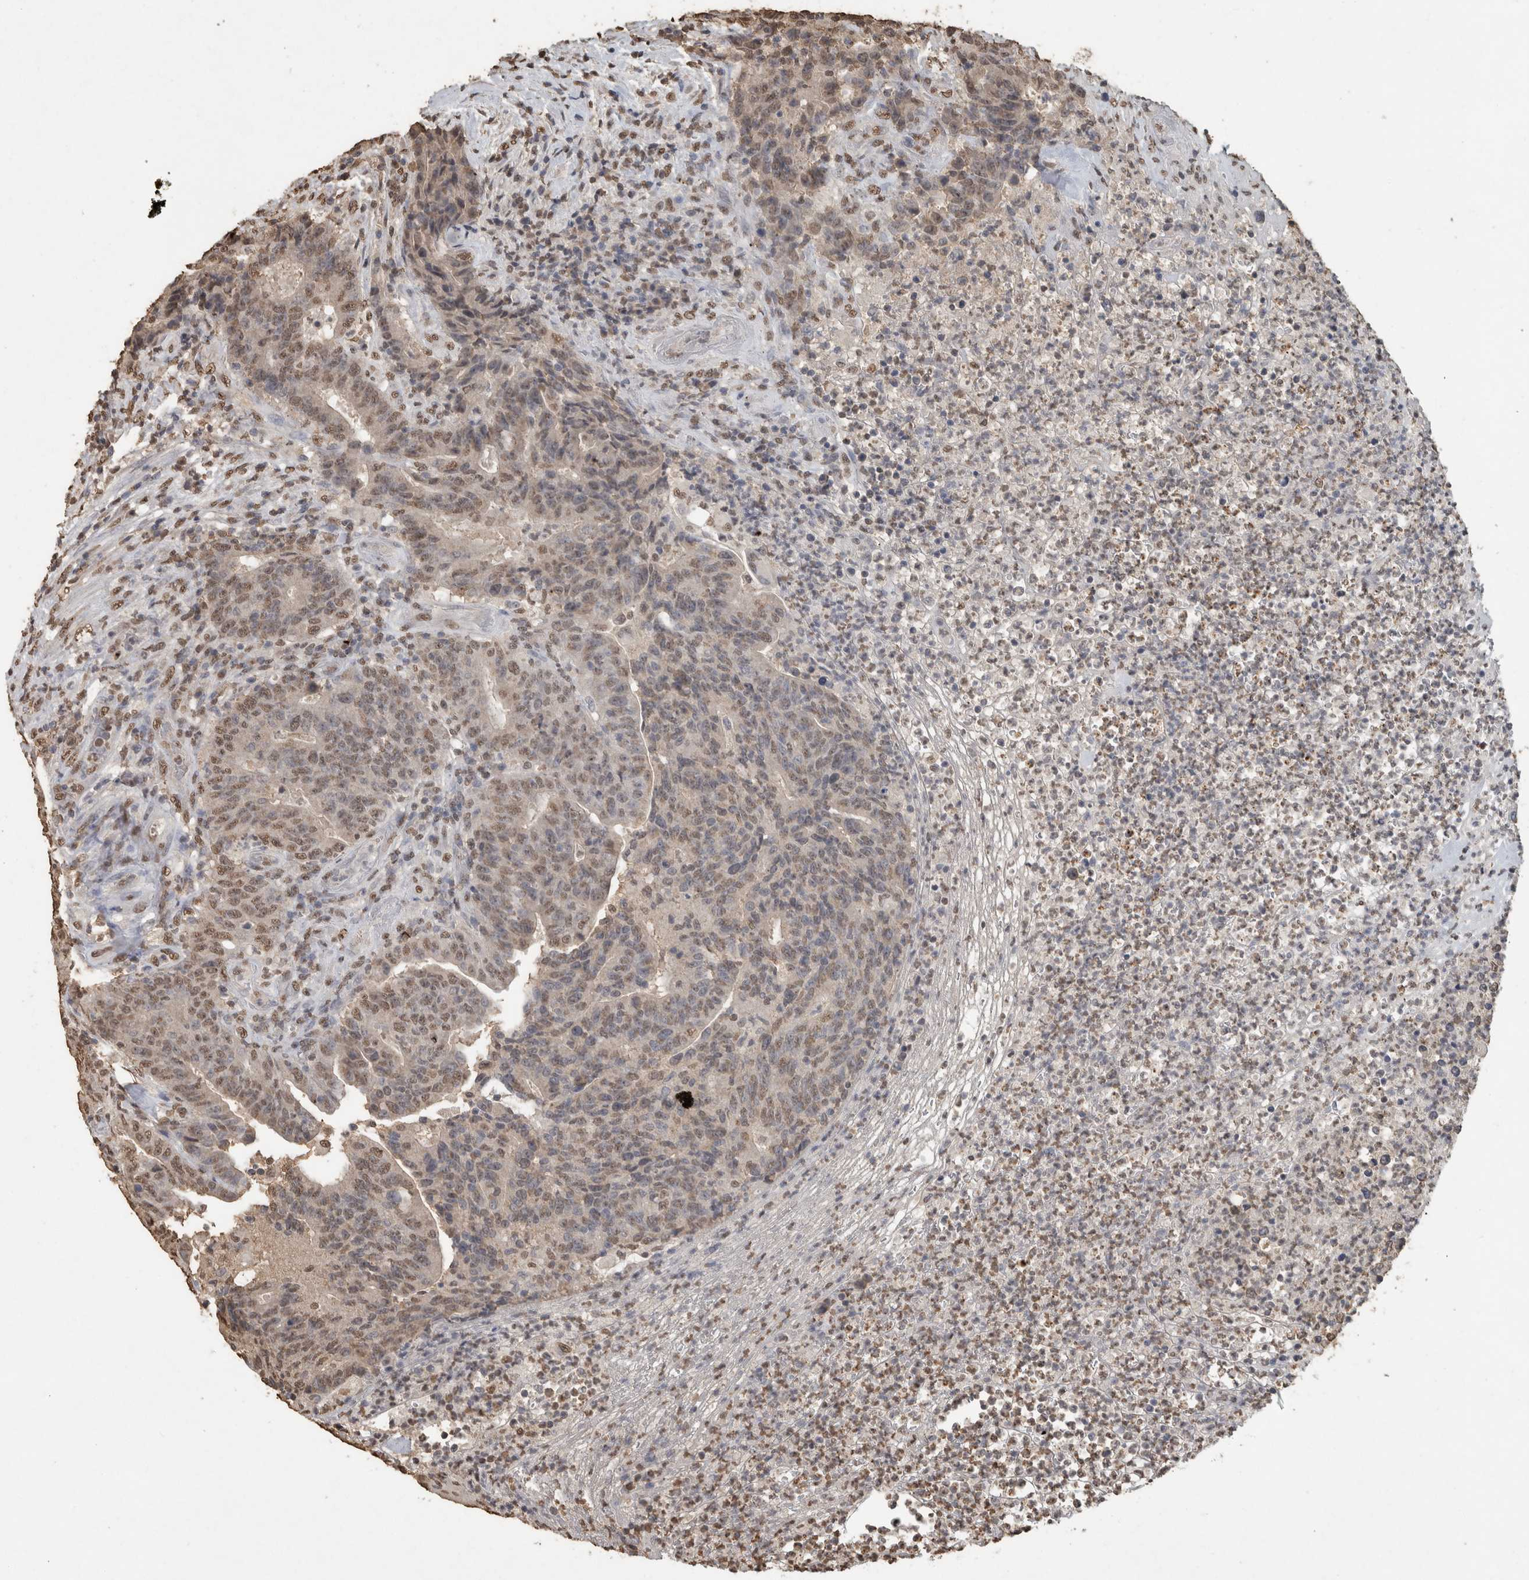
{"staining": {"intensity": "weak", "quantity": ">75%", "location": "nuclear"}, "tissue": "colorectal cancer", "cell_type": "Tumor cells", "image_type": "cancer", "snomed": [{"axis": "morphology", "description": "Normal tissue, NOS"}, {"axis": "morphology", "description": "Adenocarcinoma, NOS"}, {"axis": "topography", "description": "Colon"}], "caption": "A high-resolution micrograph shows immunohistochemistry (IHC) staining of colorectal cancer (adenocarcinoma), which exhibits weak nuclear expression in about >75% of tumor cells.", "gene": "HAND2", "patient": {"sex": "female", "age": 75}}